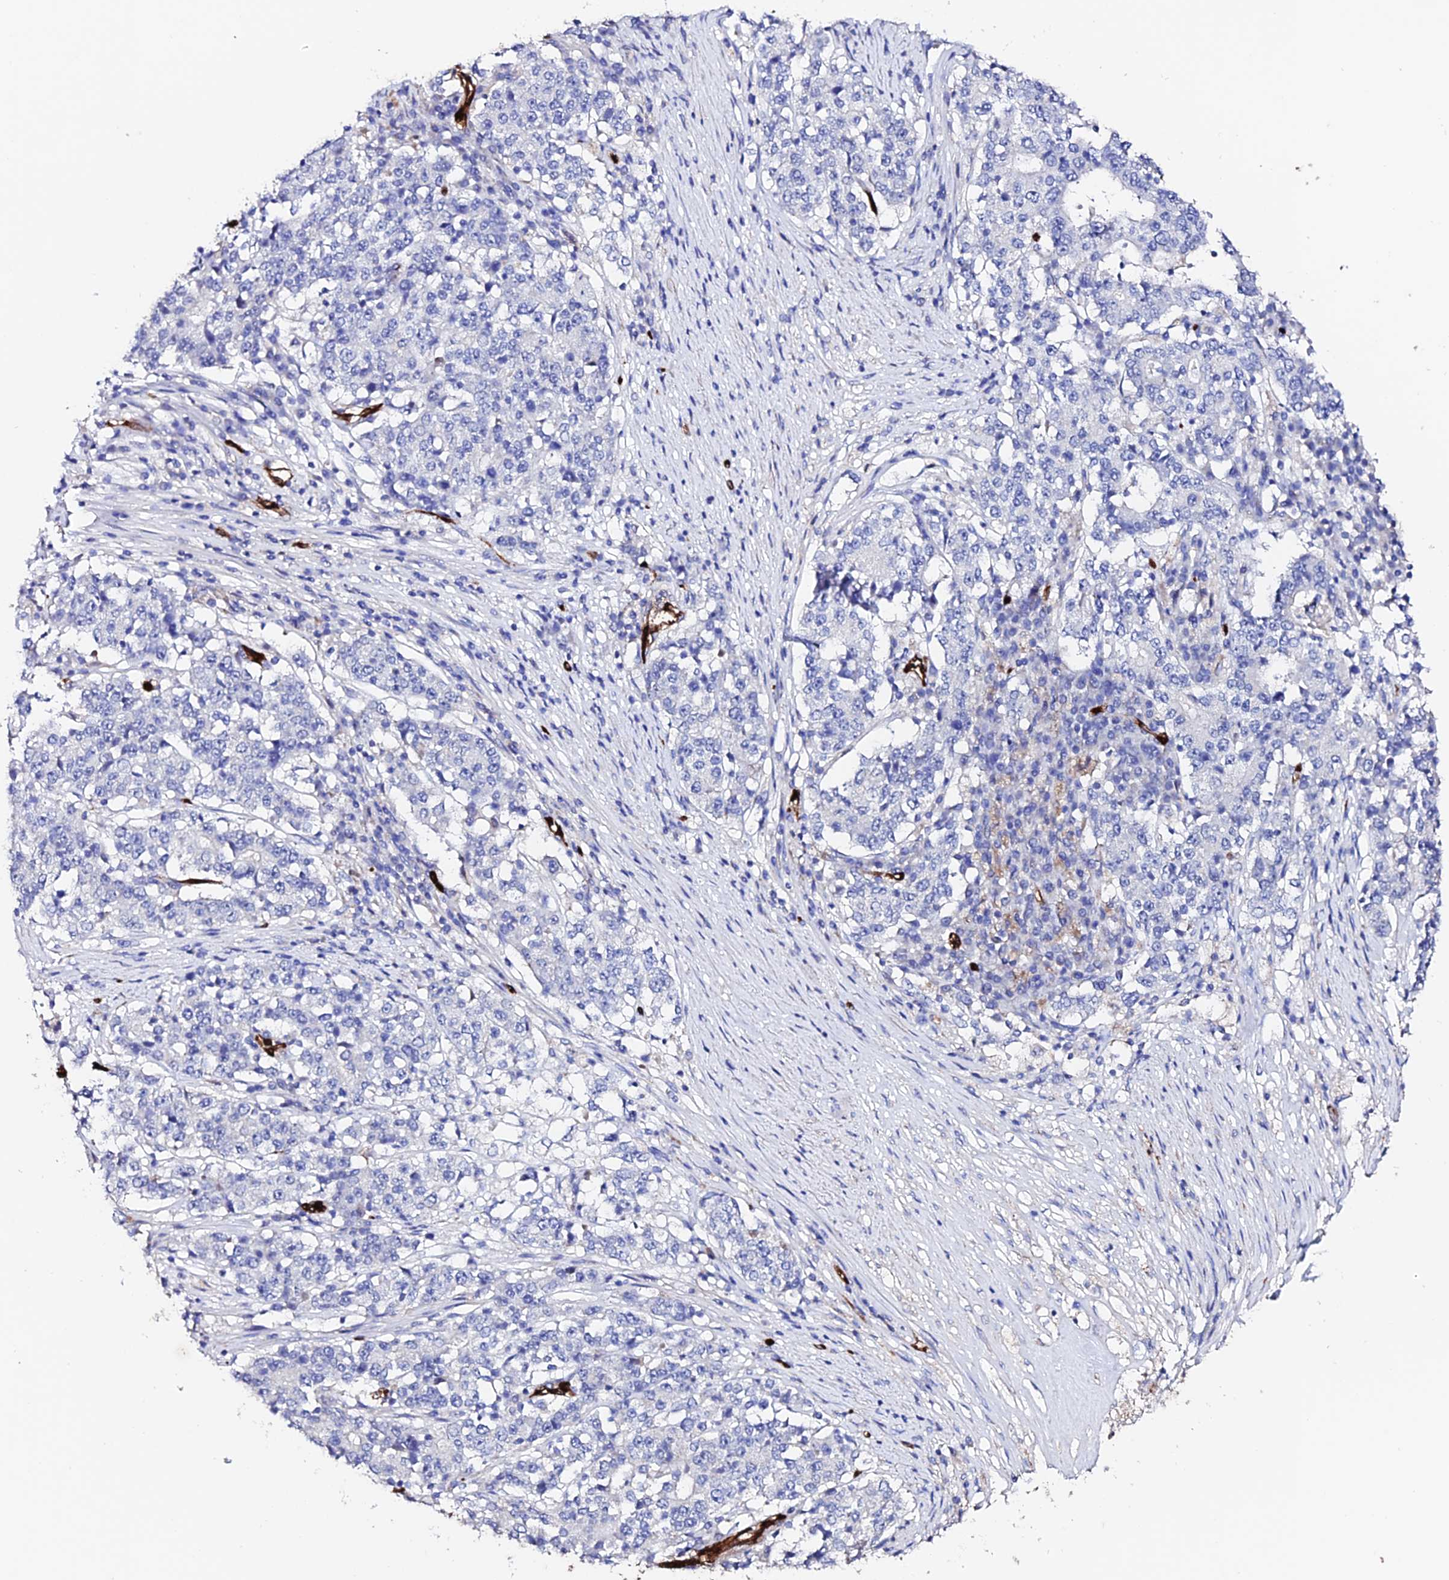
{"staining": {"intensity": "negative", "quantity": "none", "location": "none"}, "tissue": "stomach cancer", "cell_type": "Tumor cells", "image_type": "cancer", "snomed": [{"axis": "morphology", "description": "Adenocarcinoma, NOS"}, {"axis": "topography", "description": "Stomach"}], "caption": "The image reveals no significant positivity in tumor cells of stomach cancer (adenocarcinoma).", "gene": "ESM1", "patient": {"sex": "male", "age": 59}}